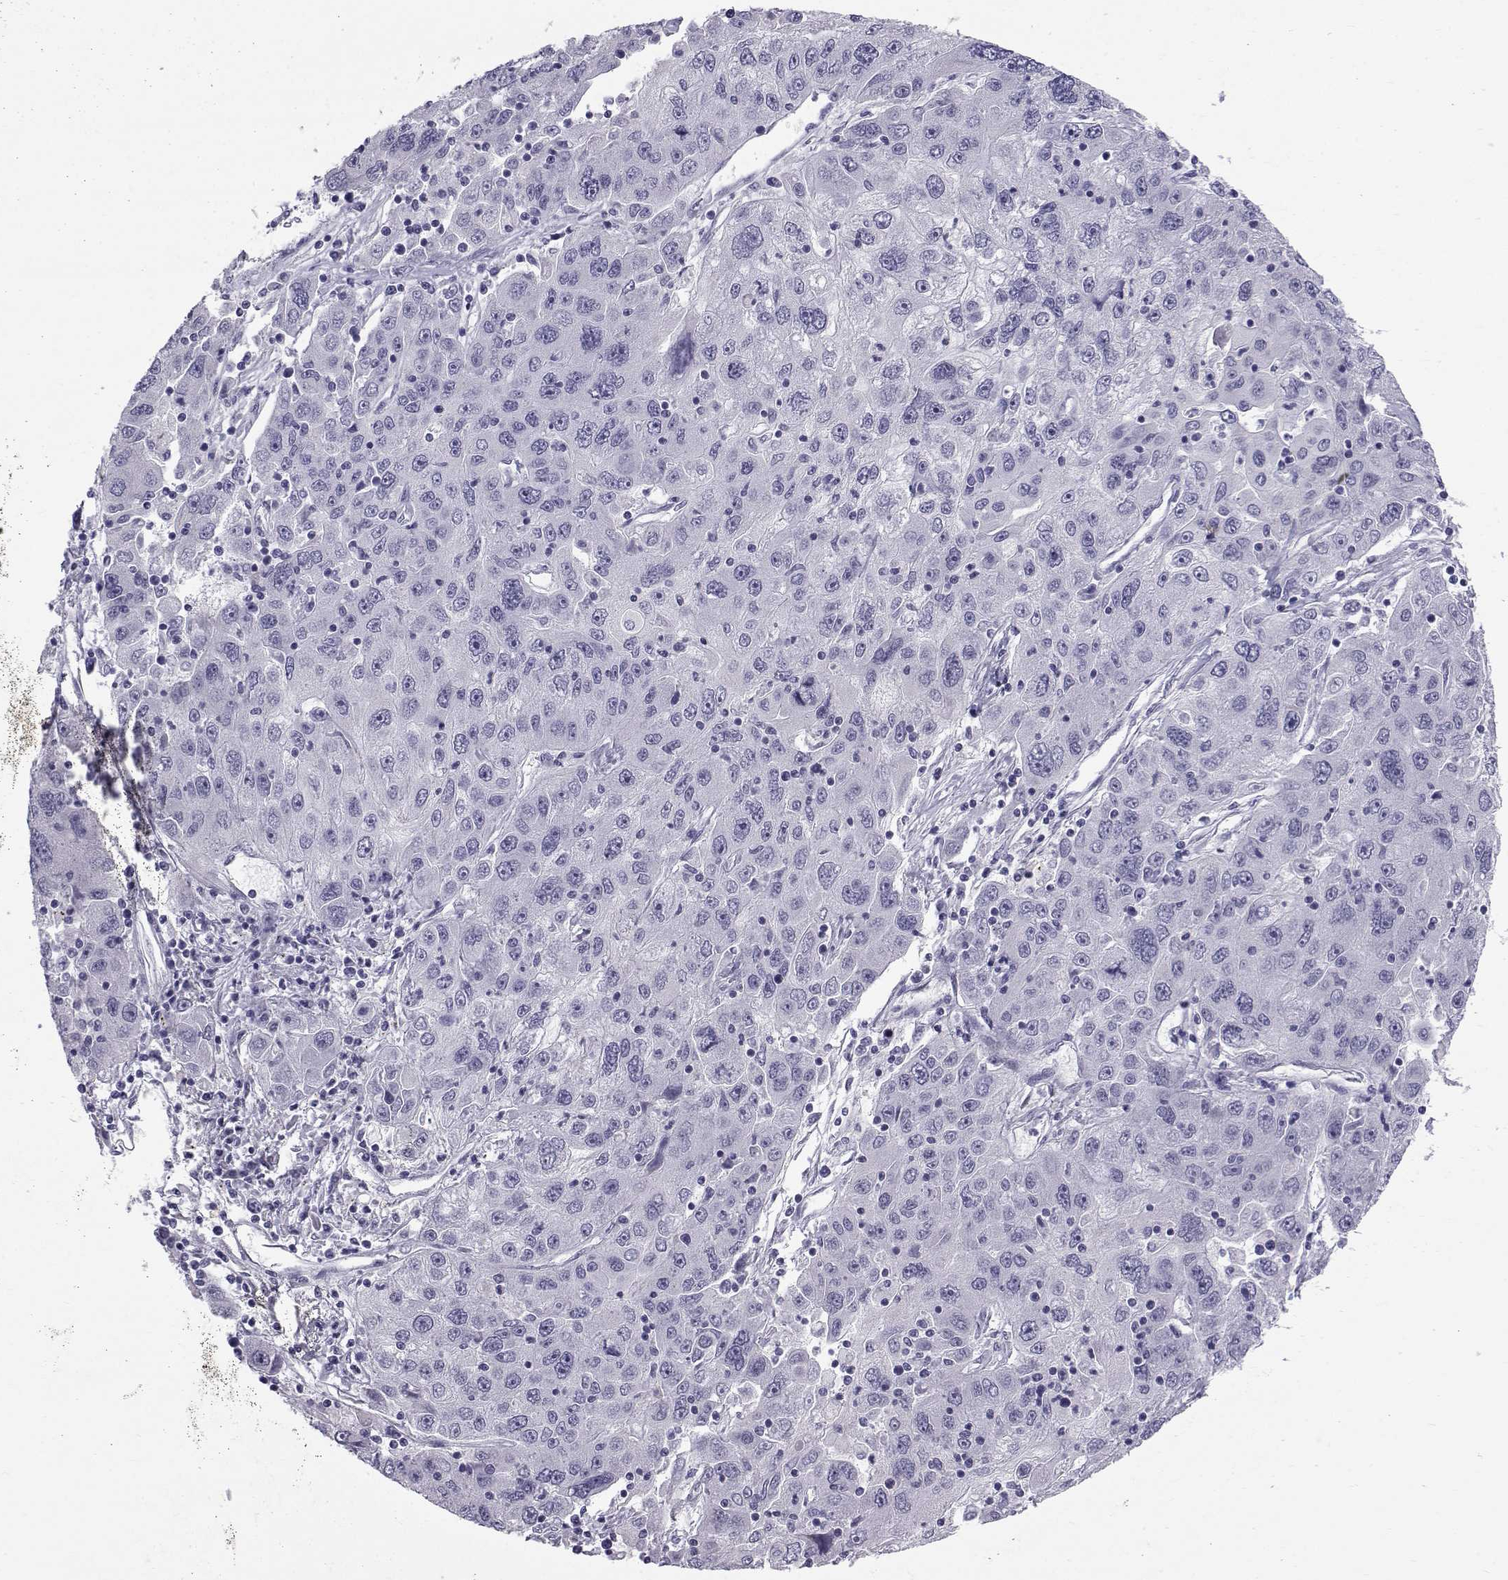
{"staining": {"intensity": "negative", "quantity": "none", "location": "none"}, "tissue": "stomach cancer", "cell_type": "Tumor cells", "image_type": "cancer", "snomed": [{"axis": "morphology", "description": "Adenocarcinoma, NOS"}, {"axis": "topography", "description": "Stomach"}], "caption": "Immunohistochemistry (IHC) micrograph of neoplastic tissue: stomach adenocarcinoma stained with DAB exhibits no significant protein positivity in tumor cells.", "gene": "RNASE12", "patient": {"sex": "male", "age": 56}}